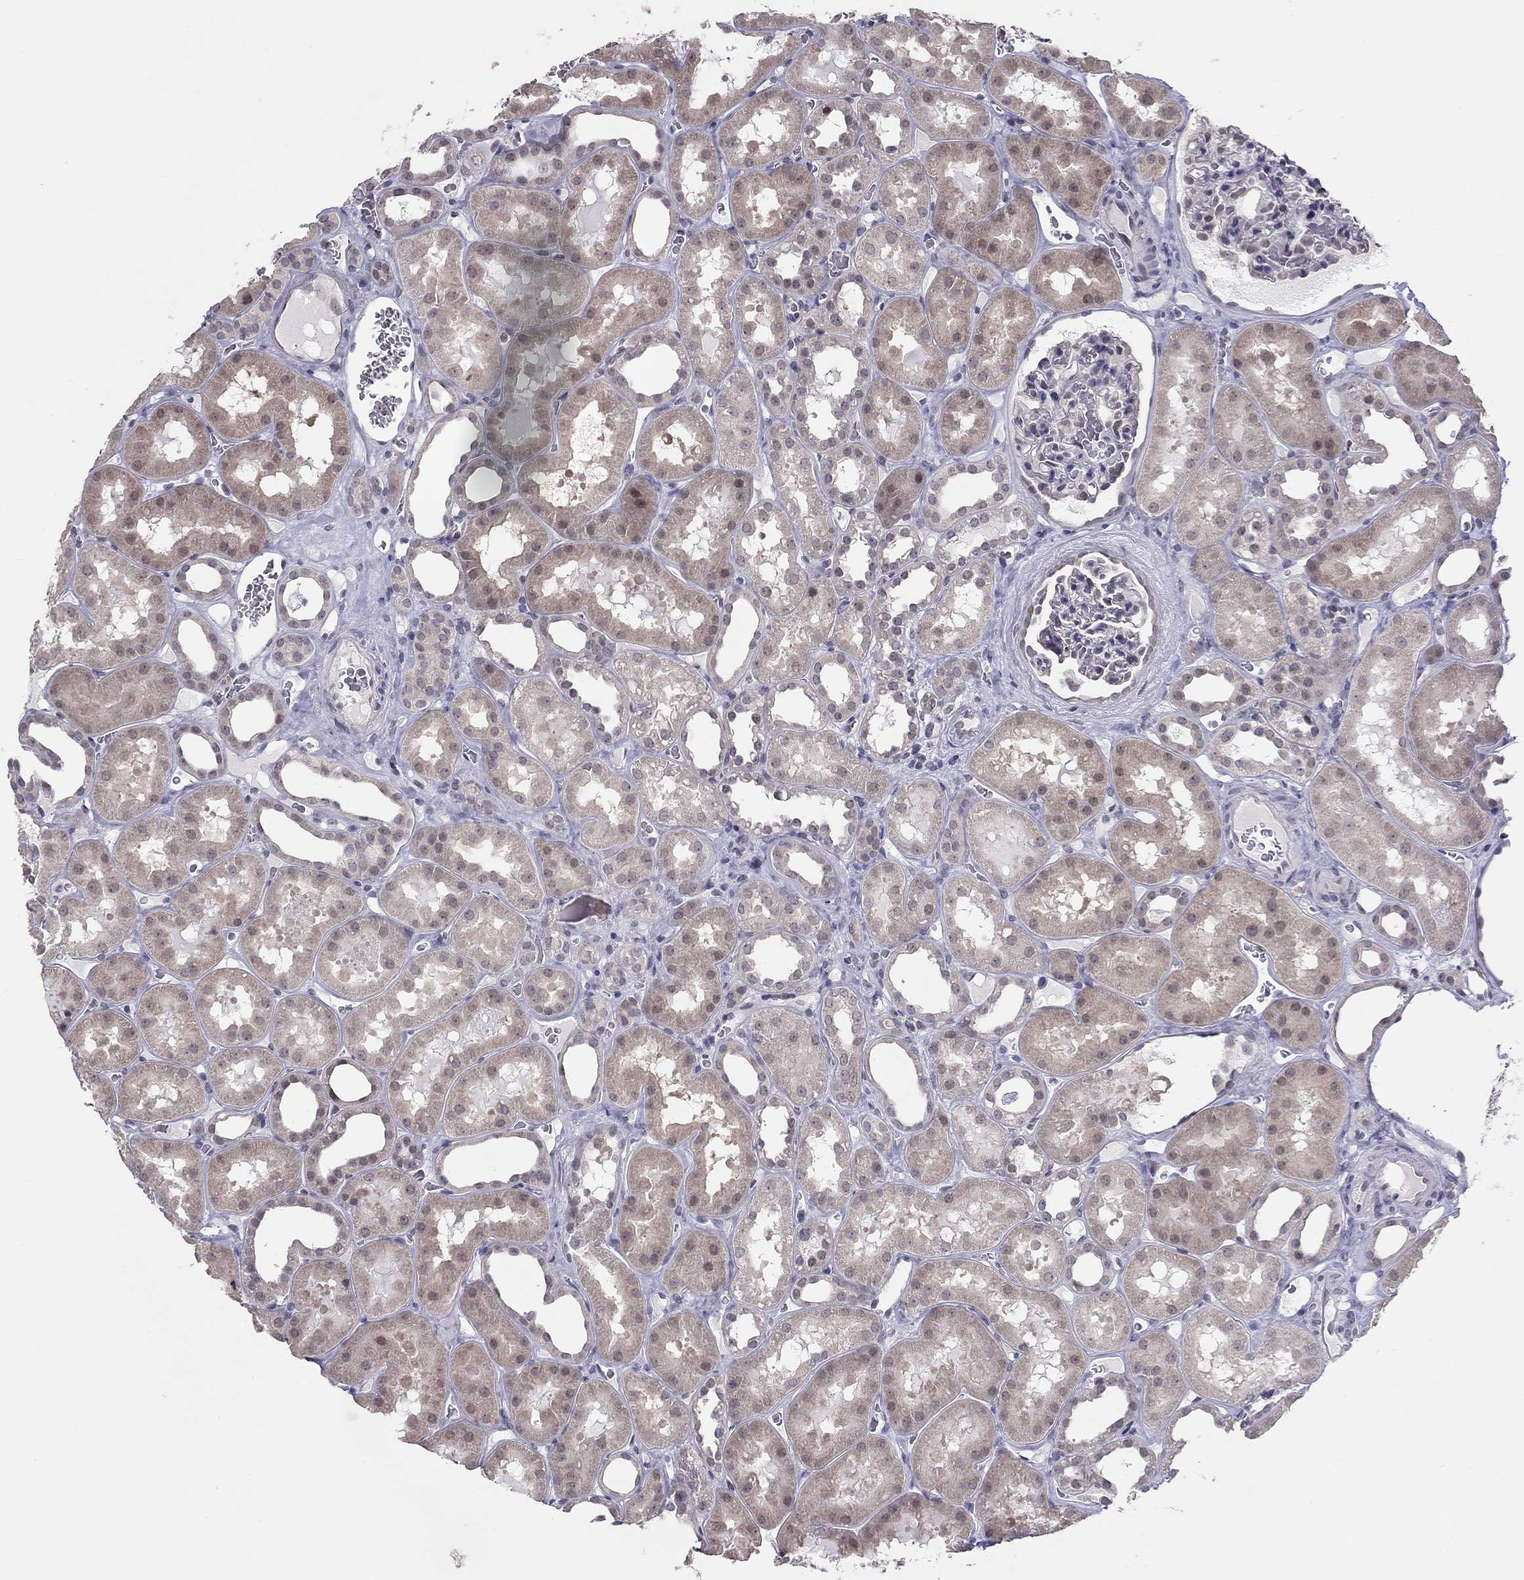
{"staining": {"intensity": "negative", "quantity": "none", "location": "none"}, "tissue": "kidney", "cell_type": "Cells in glomeruli", "image_type": "normal", "snomed": [{"axis": "morphology", "description": "Normal tissue, NOS"}, {"axis": "topography", "description": "Kidney"}], "caption": "Immunohistochemistry of unremarkable kidney demonstrates no positivity in cells in glomeruli. (Stains: DAB (3,3'-diaminobenzidine) immunohistochemistry (IHC) with hematoxylin counter stain, Microscopy: brightfield microscopy at high magnification).", "gene": "HSF2BP", "patient": {"sex": "female", "age": 41}}